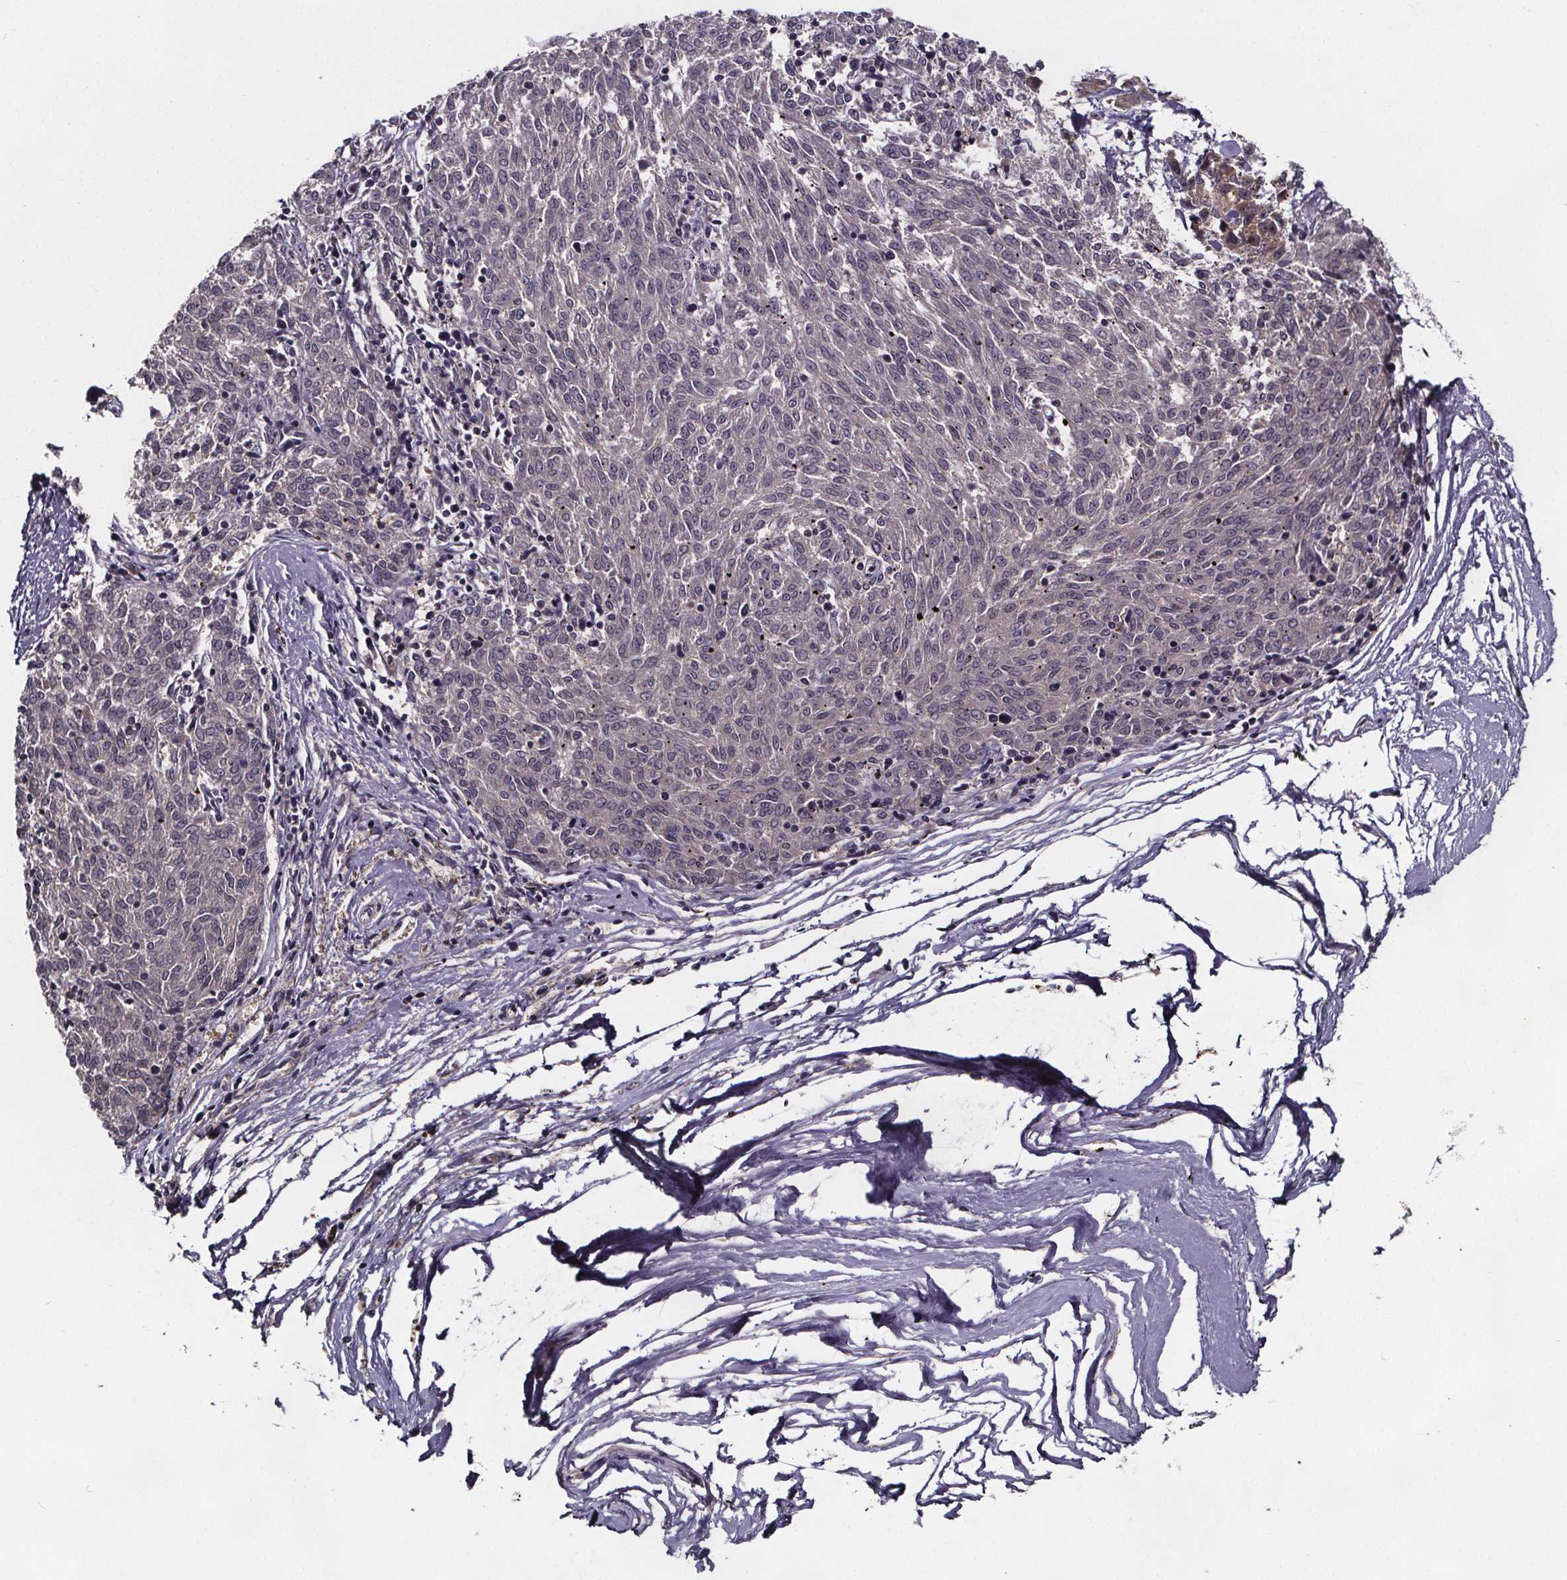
{"staining": {"intensity": "negative", "quantity": "none", "location": "none"}, "tissue": "melanoma", "cell_type": "Tumor cells", "image_type": "cancer", "snomed": [{"axis": "morphology", "description": "Malignant melanoma, NOS"}, {"axis": "topography", "description": "Skin"}], "caption": "Protein analysis of malignant melanoma demonstrates no significant positivity in tumor cells.", "gene": "SMIM1", "patient": {"sex": "female", "age": 72}}